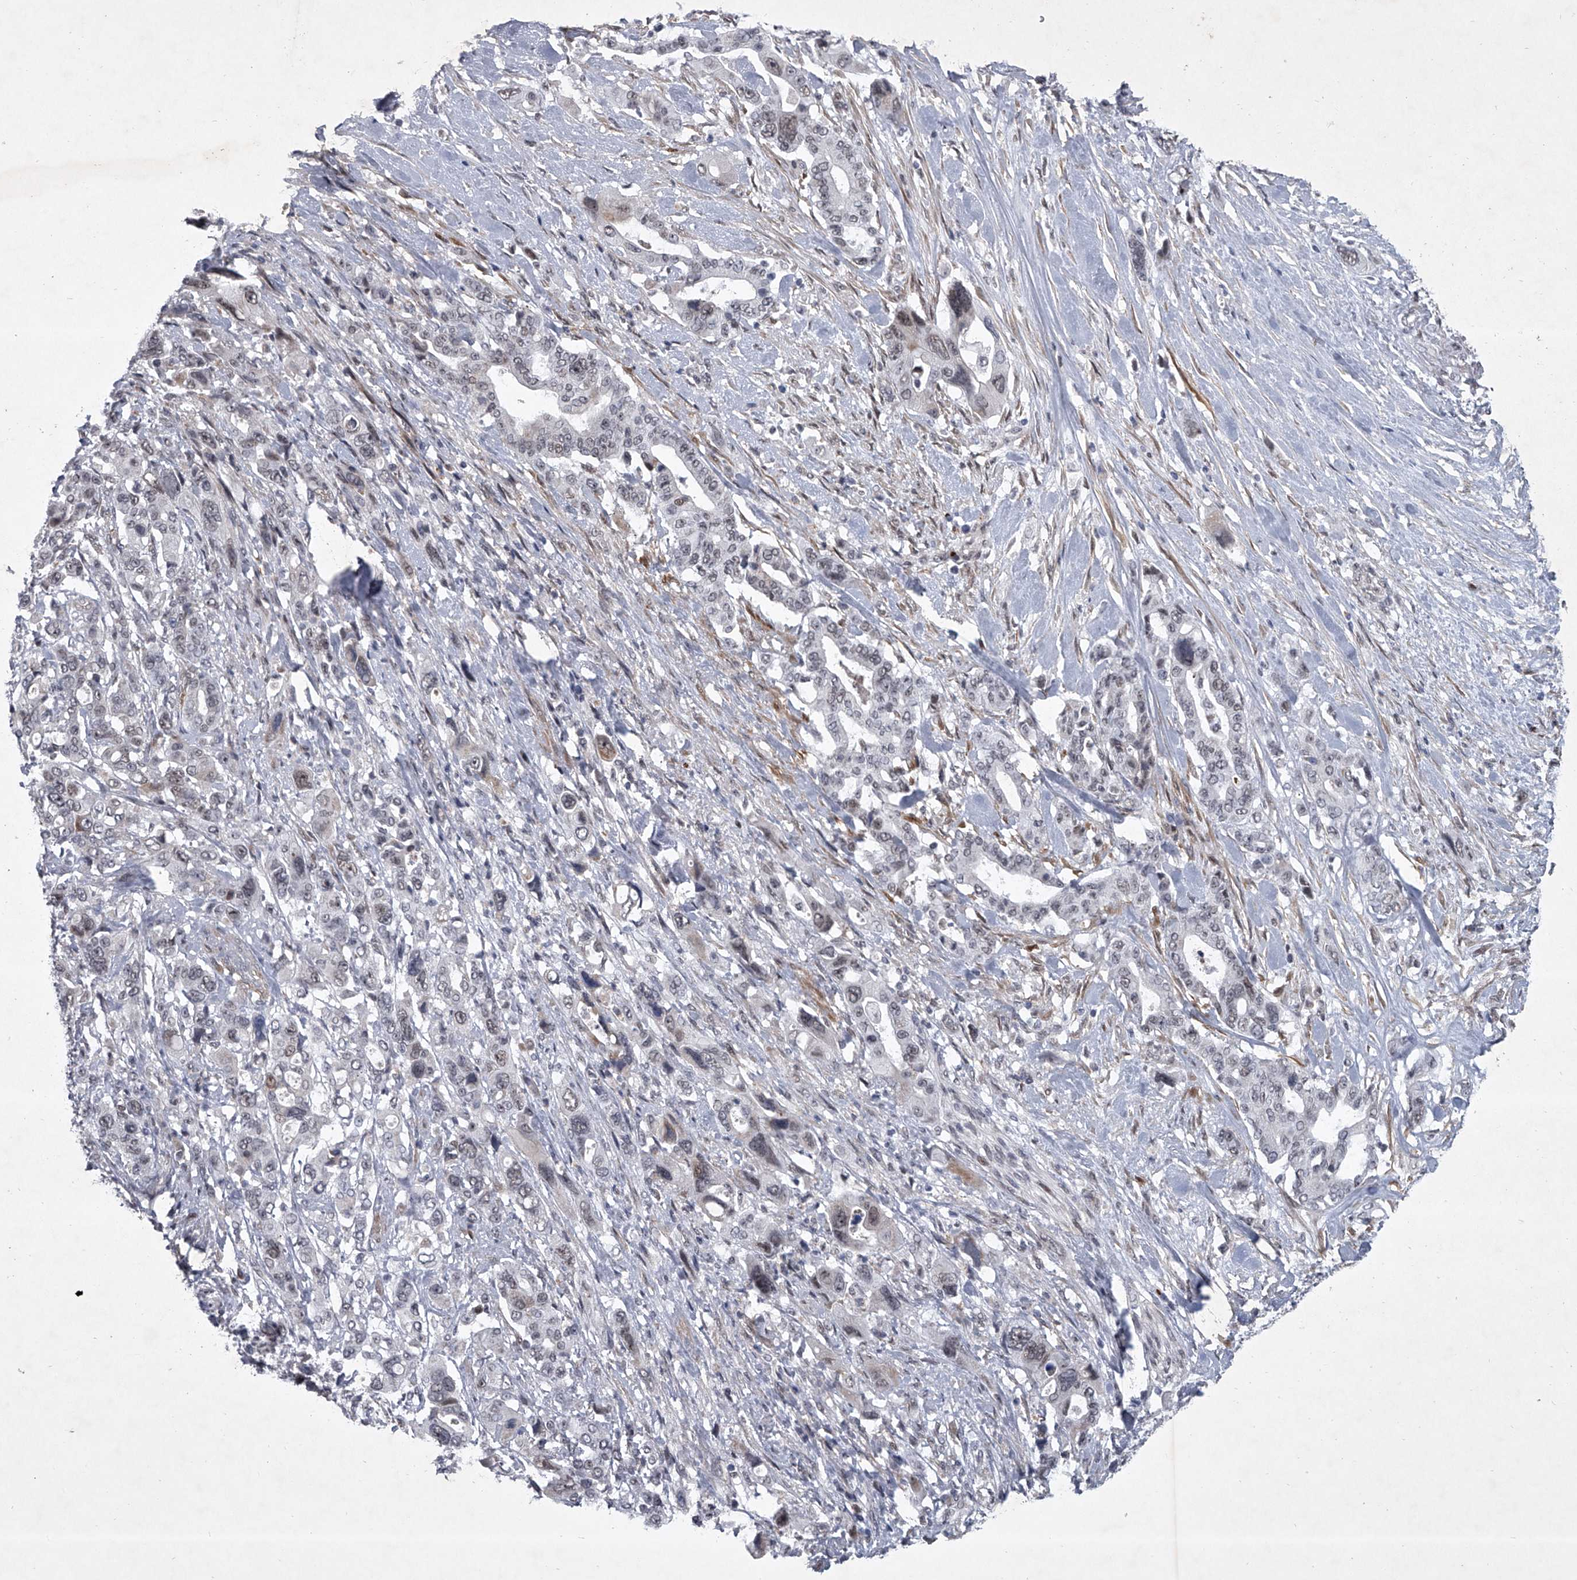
{"staining": {"intensity": "moderate", "quantity": "<25%", "location": "nuclear"}, "tissue": "pancreatic cancer", "cell_type": "Tumor cells", "image_type": "cancer", "snomed": [{"axis": "morphology", "description": "Adenocarcinoma, NOS"}, {"axis": "topography", "description": "Pancreas"}], "caption": "The micrograph demonstrates a brown stain indicating the presence of a protein in the nuclear of tumor cells in pancreatic adenocarcinoma.", "gene": "MLLT1", "patient": {"sex": "male", "age": 46}}